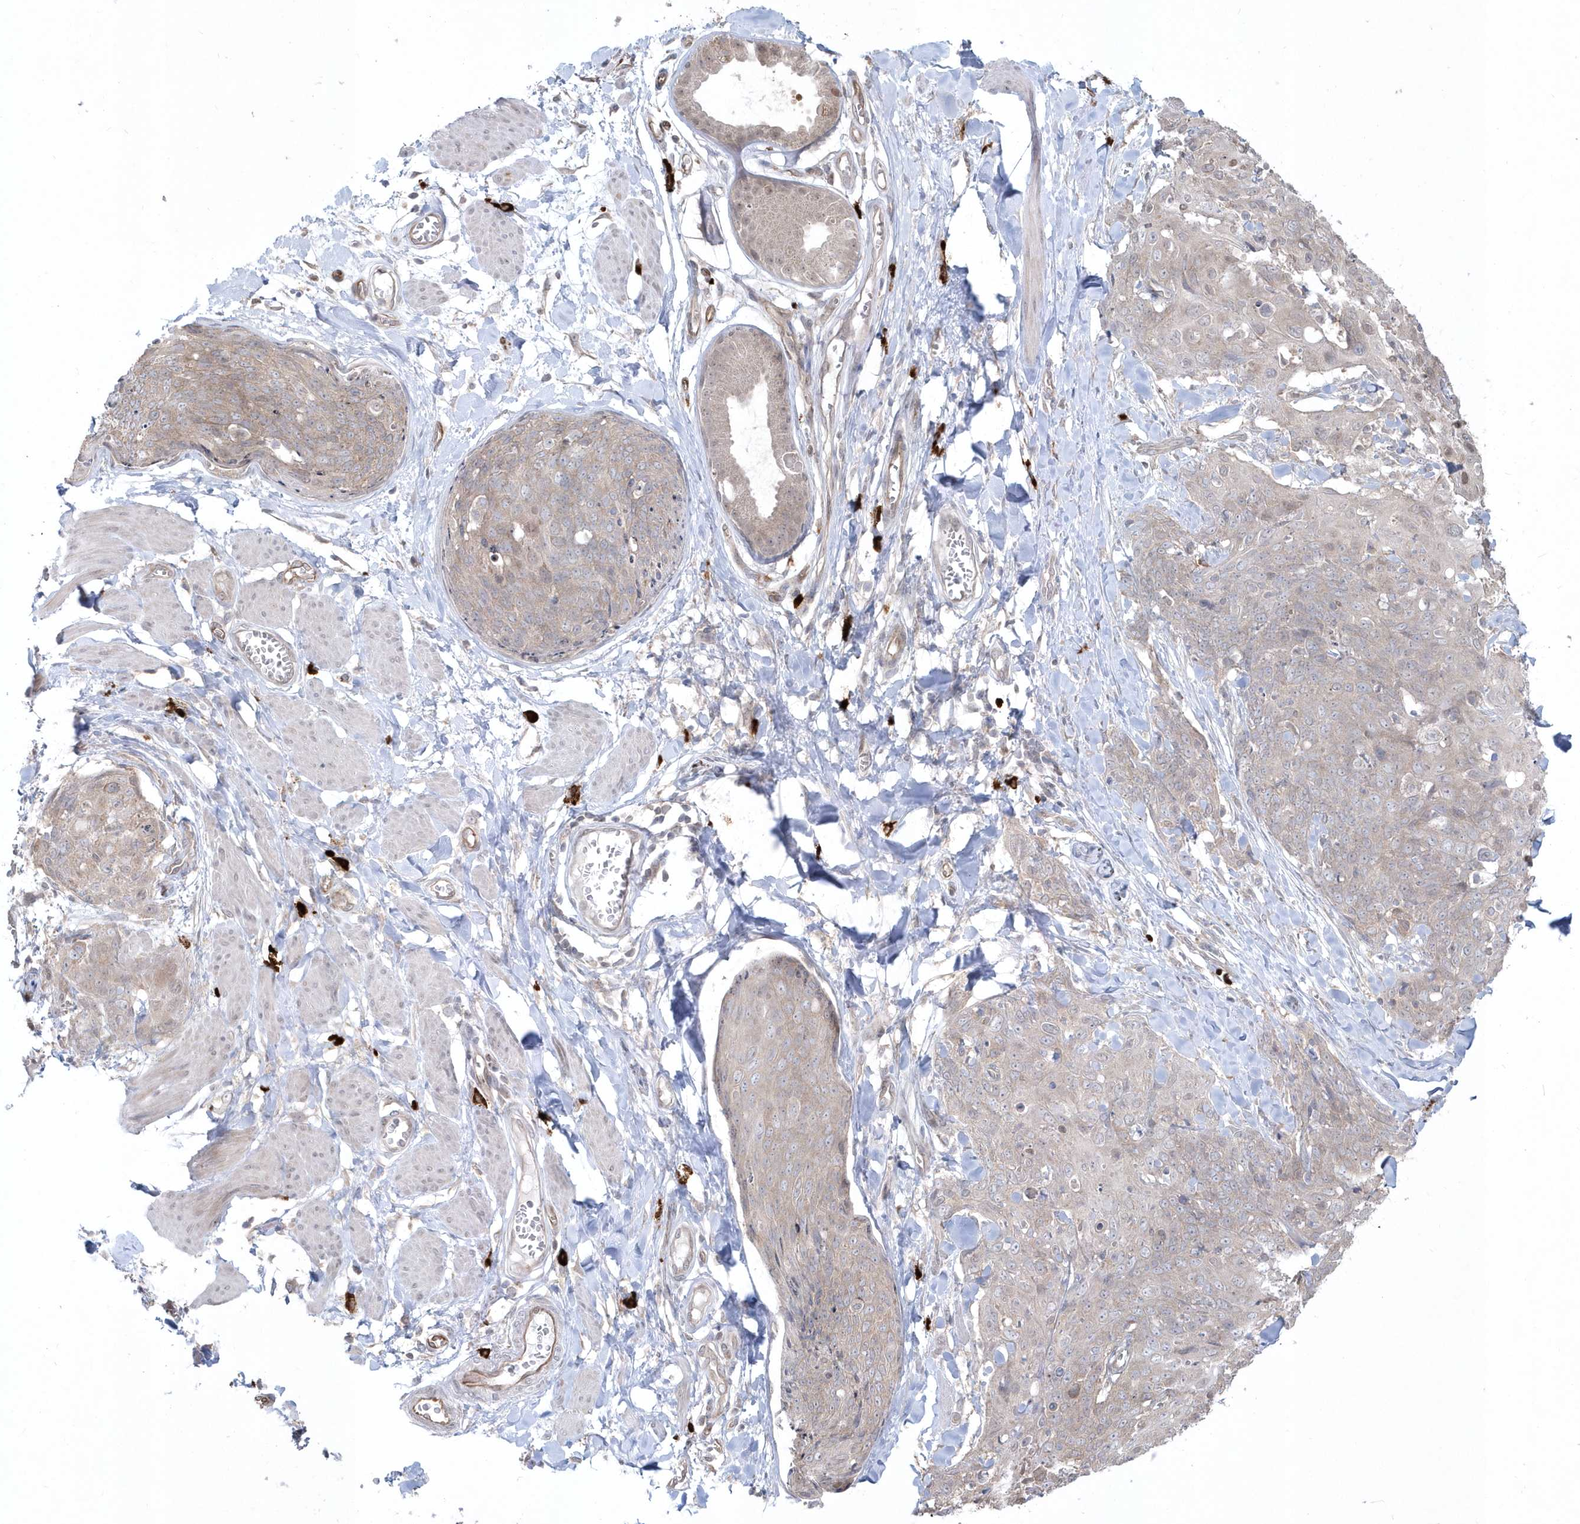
{"staining": {"intensity": "weak", "quantity": "25%-75%", "location": "cytoplasmic/membranous"}, "tissue": "skin cancer", "cell_type": "Tumor cells", "image_type": "cancer", "snomed": [{"axis": "morphology", "description": "Squamous cell carcinoma, NOS"}, {"axis": "topography", "description": "Skin"}, {"axis": "topography", "description": "Vulva"}], "caption": "The image displays staining of skin cancer, revealing weak cytoplasmic/membranous protein positivity (brown color) within tumor cells.", "gene": "DHX57", "patient": {"sex": "female", "age": 85}}